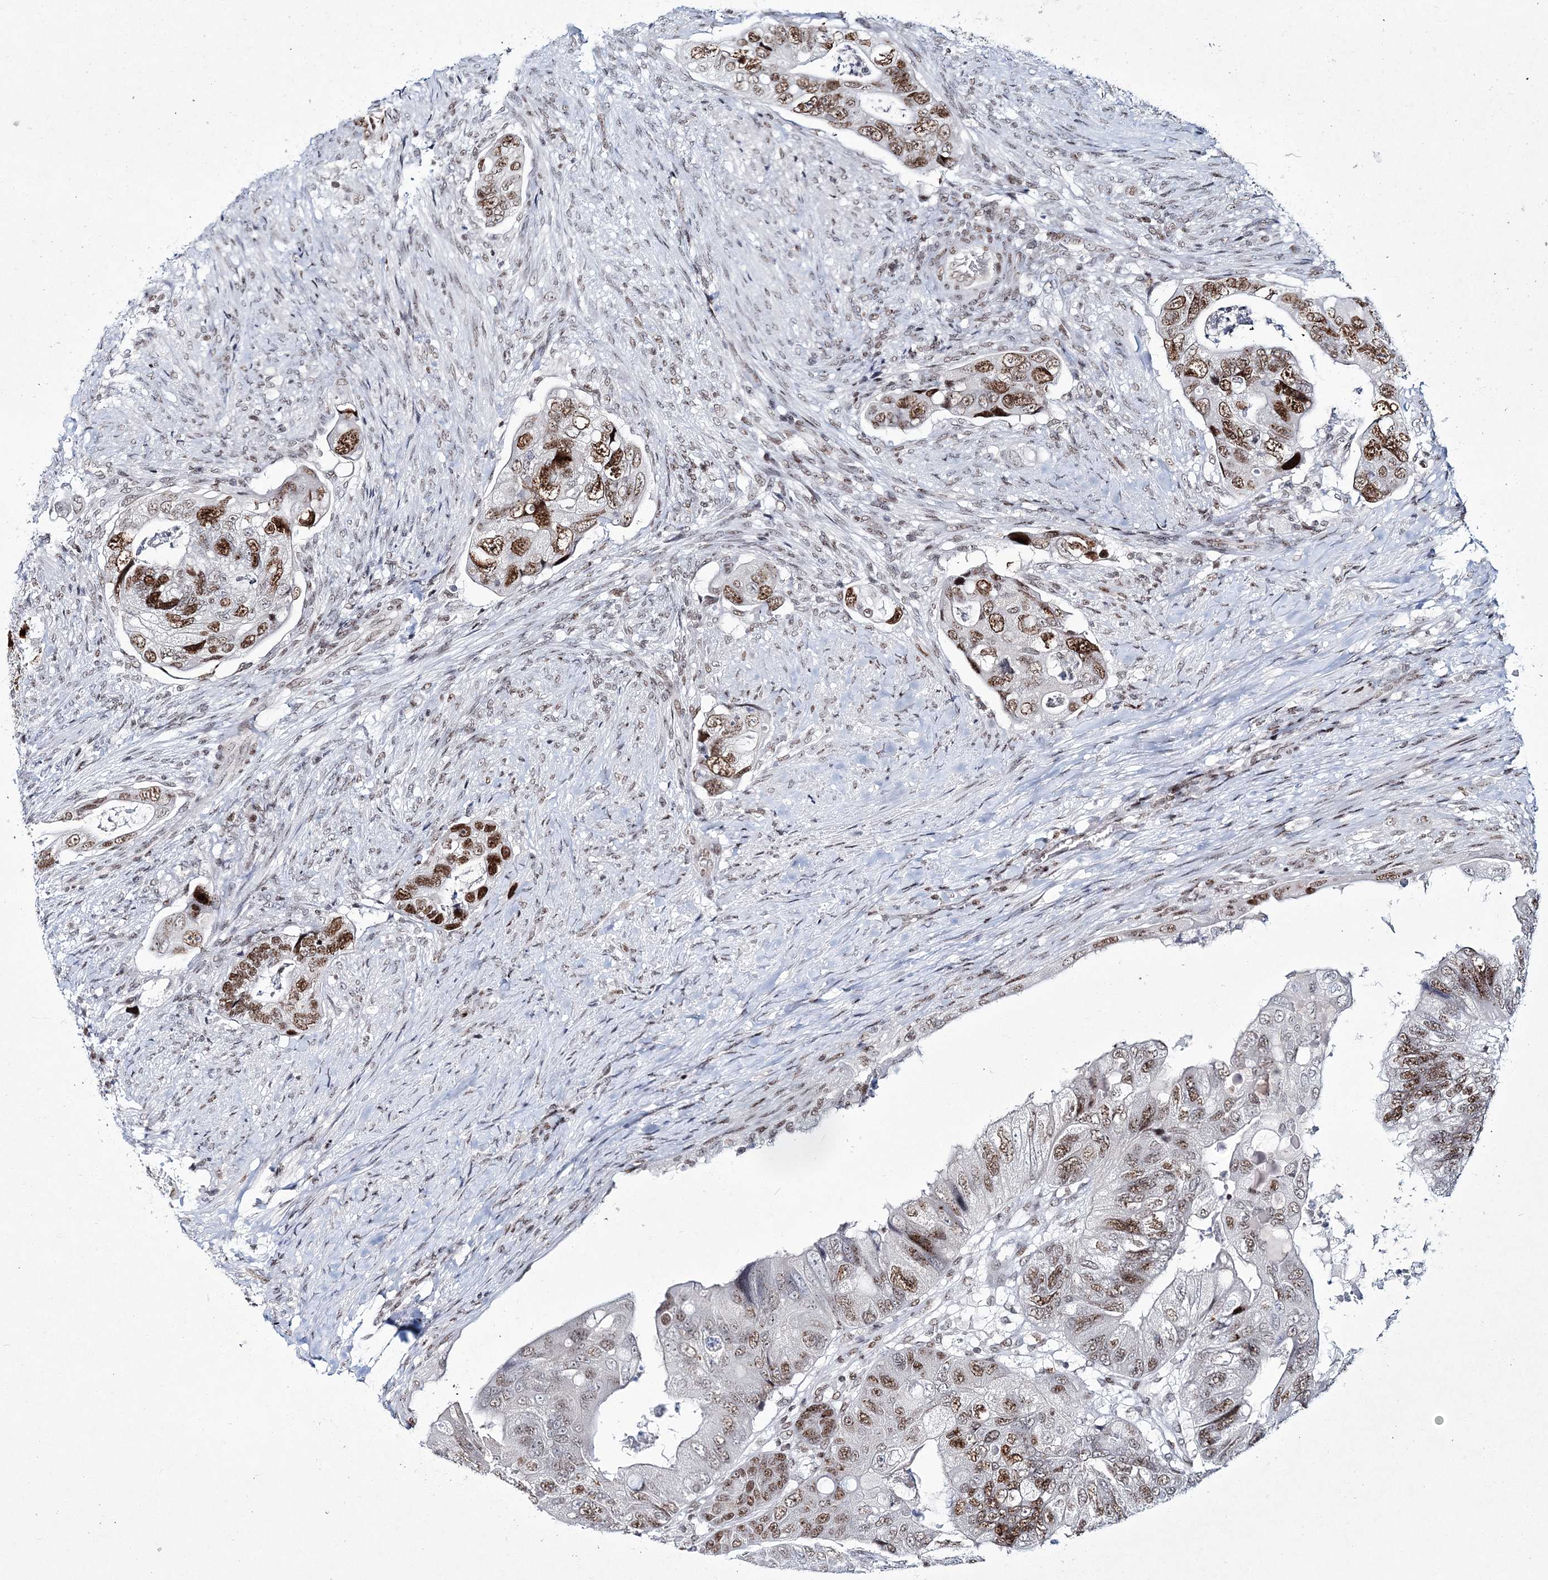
{"staining": {"intensity": "strong", "quantity": ">75%", "location": "nuclear"}, "tissue": "colorectal cancer", "cell_type": "Tumor cells", "image_type": "cancer", "snomed": [{"axis": "morphology", "description": "Adenocarcinoma, NOS"}, {"axis": "topography", "description": "Rectum"}], "caption": "Brown immunohistochemical staining in adenocarcinoma (colorectal) demonstrates strong nuclear expression in approximately >75% of tumor cells.", "gene": "LRRFIP2", "patient": {"sex": "male", "age": 63}}